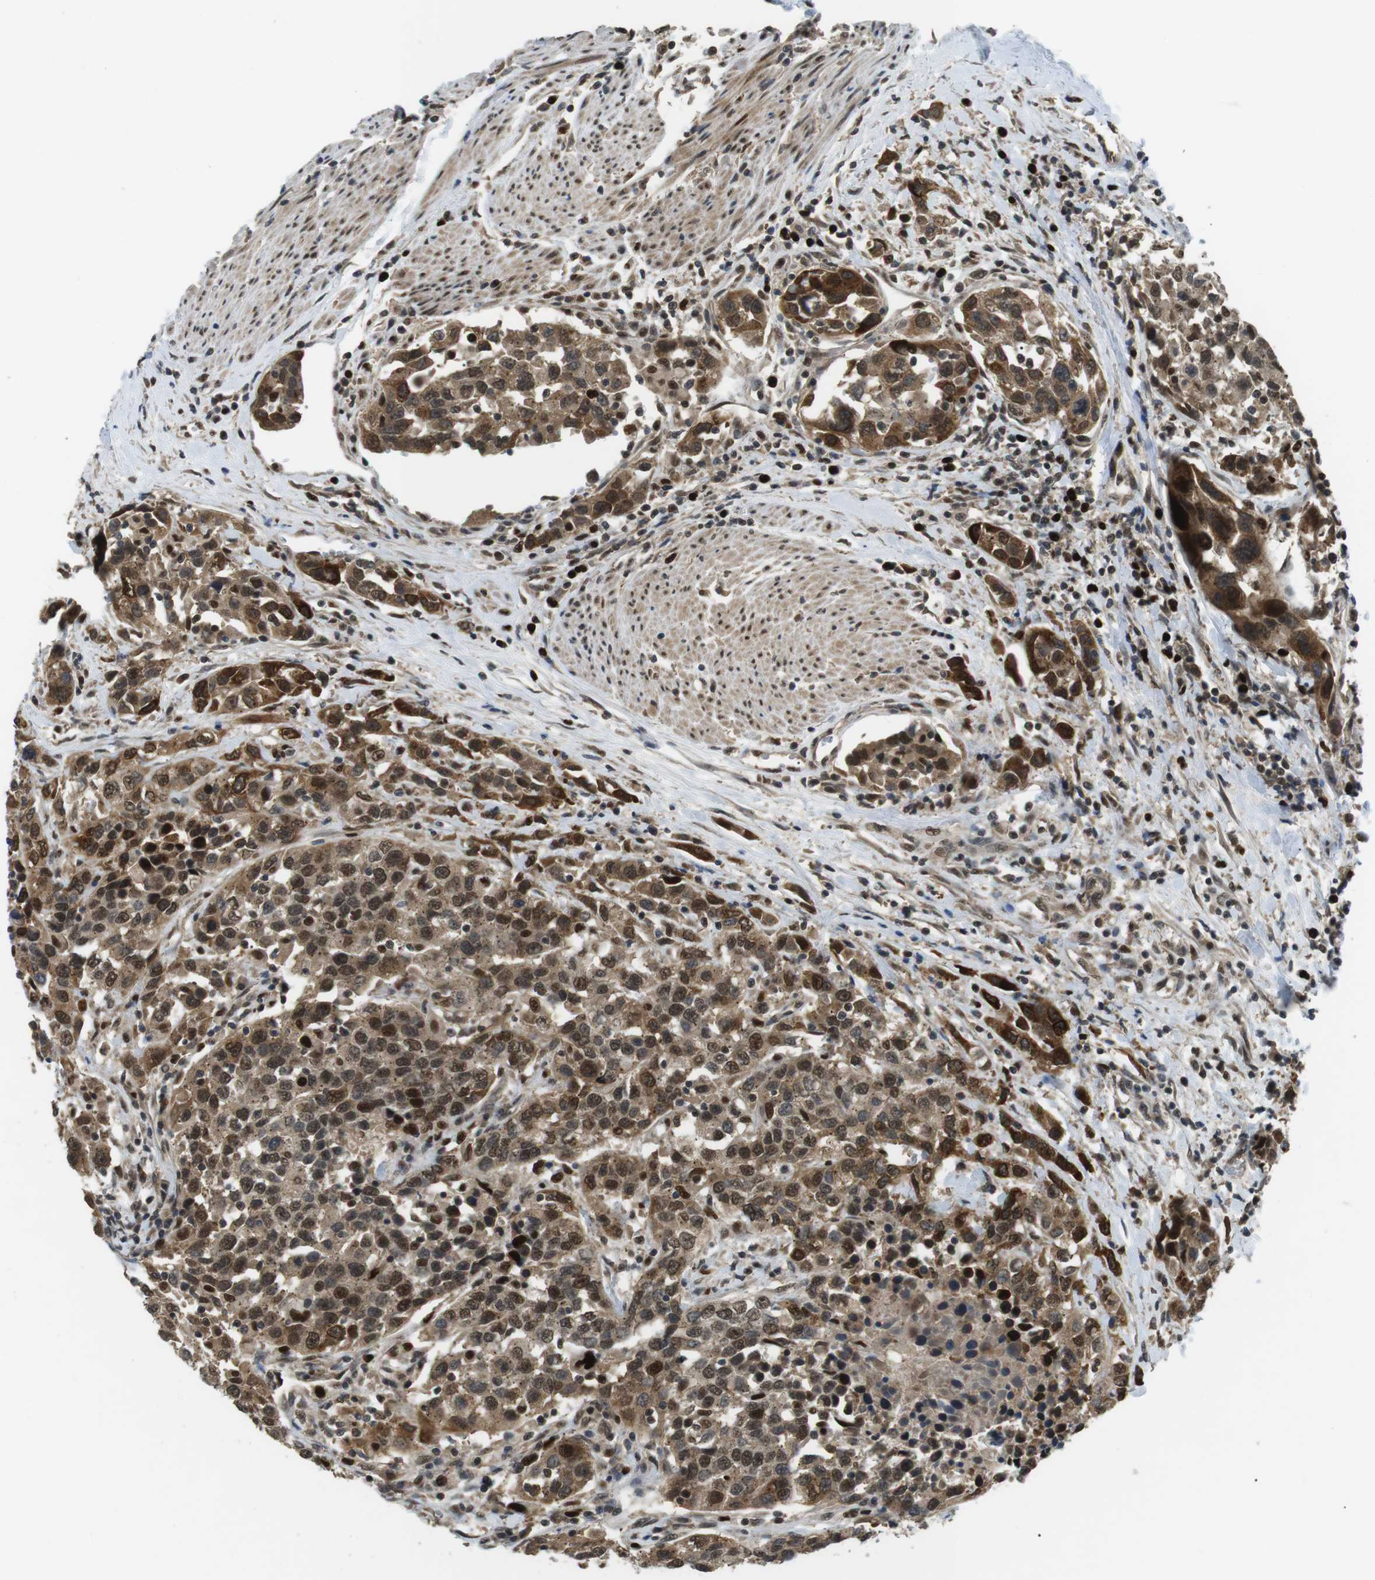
{"staining": {"intensity": "moderate", "quantity": ">75%", "location": "cytoplasmic/membranous,nuclear"}, "tissue": "urothelial cancer", "cell_type": "Tumor cells", "image_type": "cancer", "snomed": [{"axis": "morphology", "description": "Urothelial carcinoma, High grade"}, {"axis": "topography", "description": "Urinary bladder"}], "caption": "This is an image of immunohistochemistry (IHC) staining of urothelial carcinoma (high-grade), which shows moderate staining in the cytoplasmic/membranous and nuclear of tumor cells.", "gene": "ORAI3", "patient": {"sex": "female", "age": 80}}